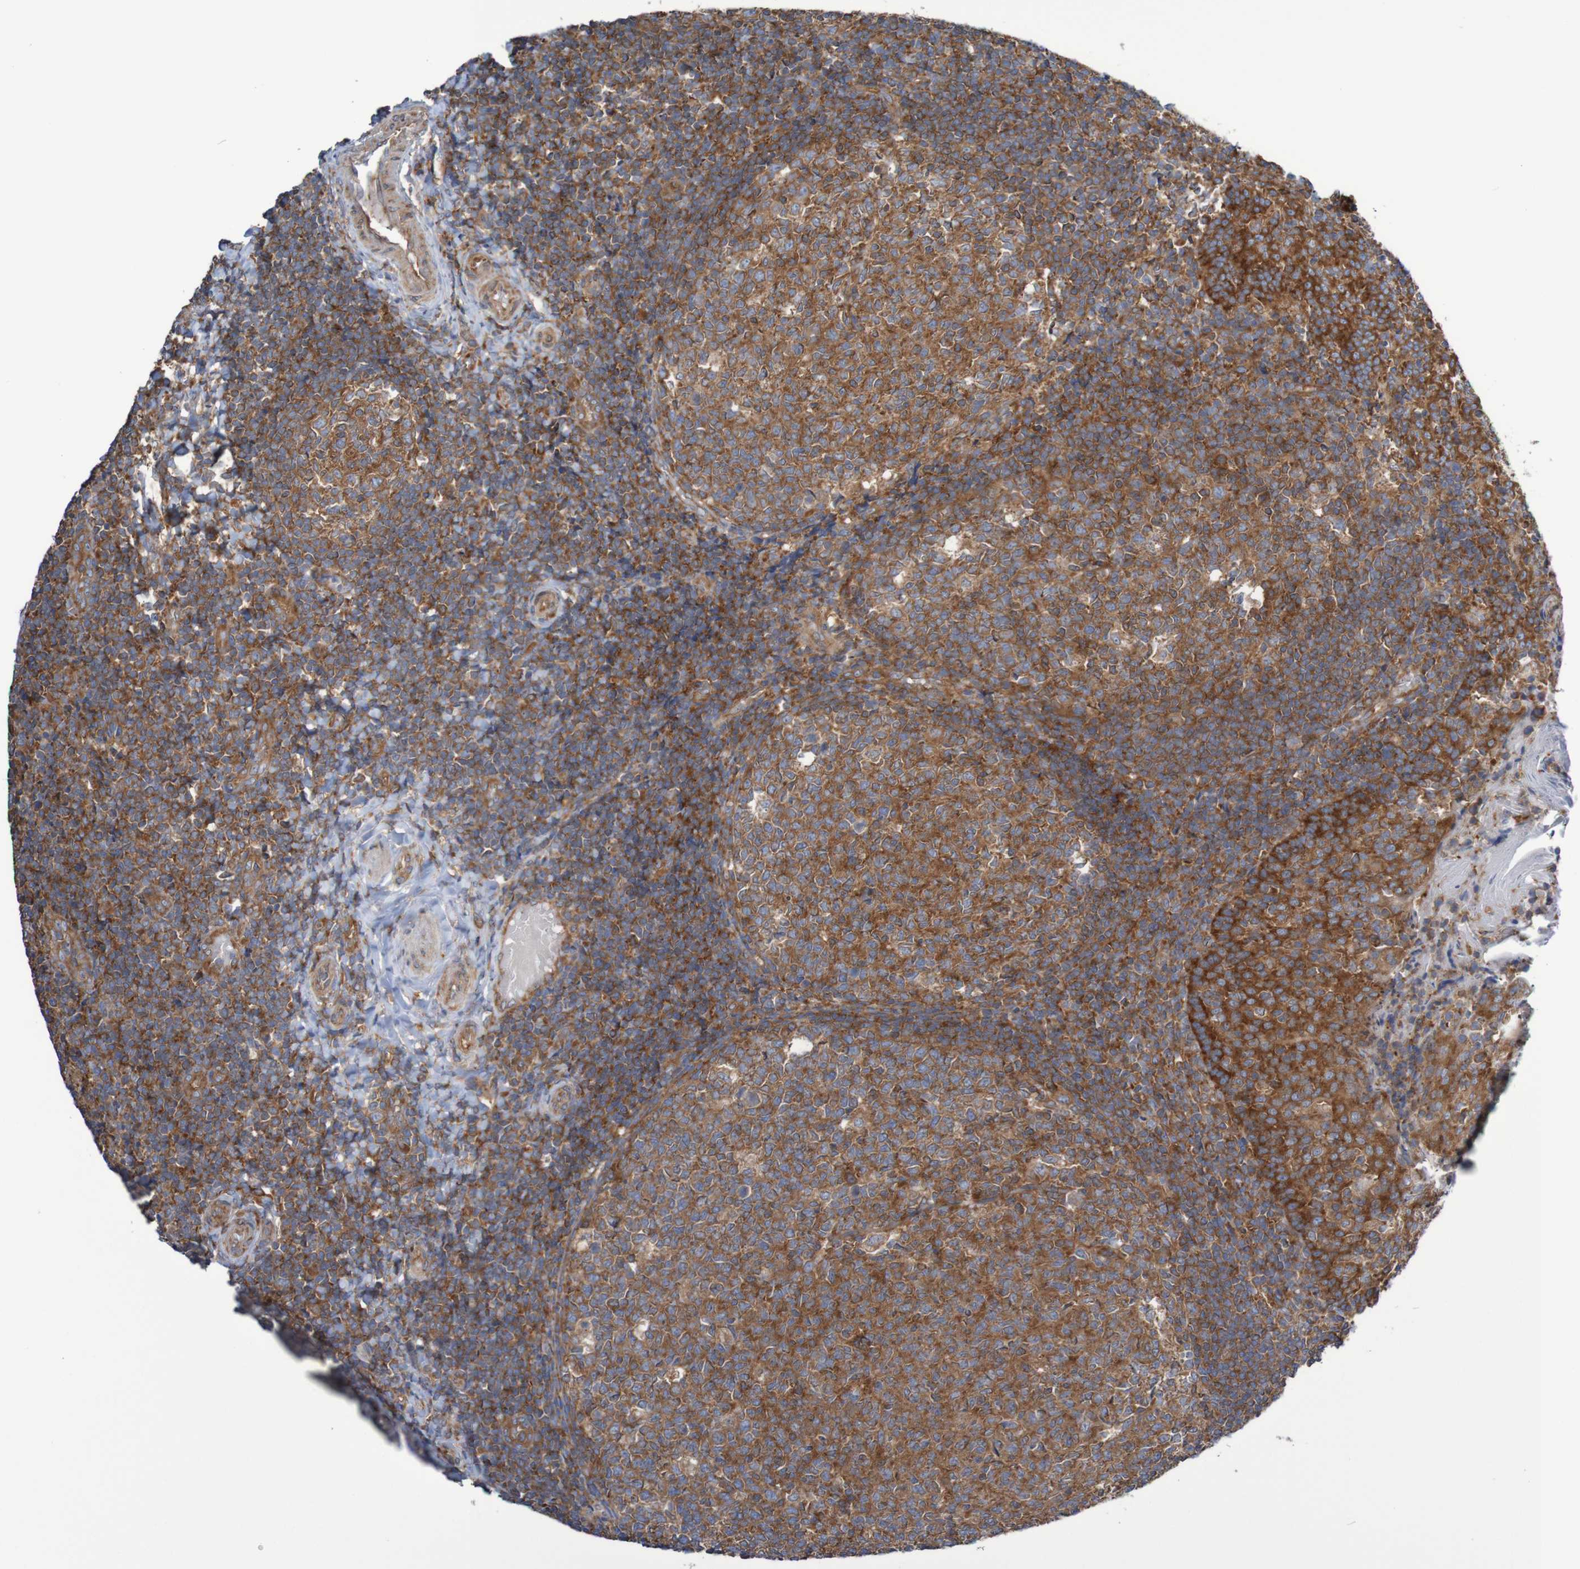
{"staining": {"intensity": "strong", "quantity": ">75%", "location": "cytoplasmic/membranous"}, "tissue": "tonsil", "cell_type": "Germinal center cells", "image_type": "normal", "snomed": [{"axis": "morphology", "description": "Normal tissue, NOS"}, {"axis": "topography", "description": "Tonsil"}], "caption": "A high-resolution photomicrograph shows immunohistochemistry (IHC) staining of normal tonsil, which shows strong cytoplasmic/membranous positivity in about >75% of germinal center cells.", "gene": "LRRC47", "patient": {"sex": "female", "age": 19}}